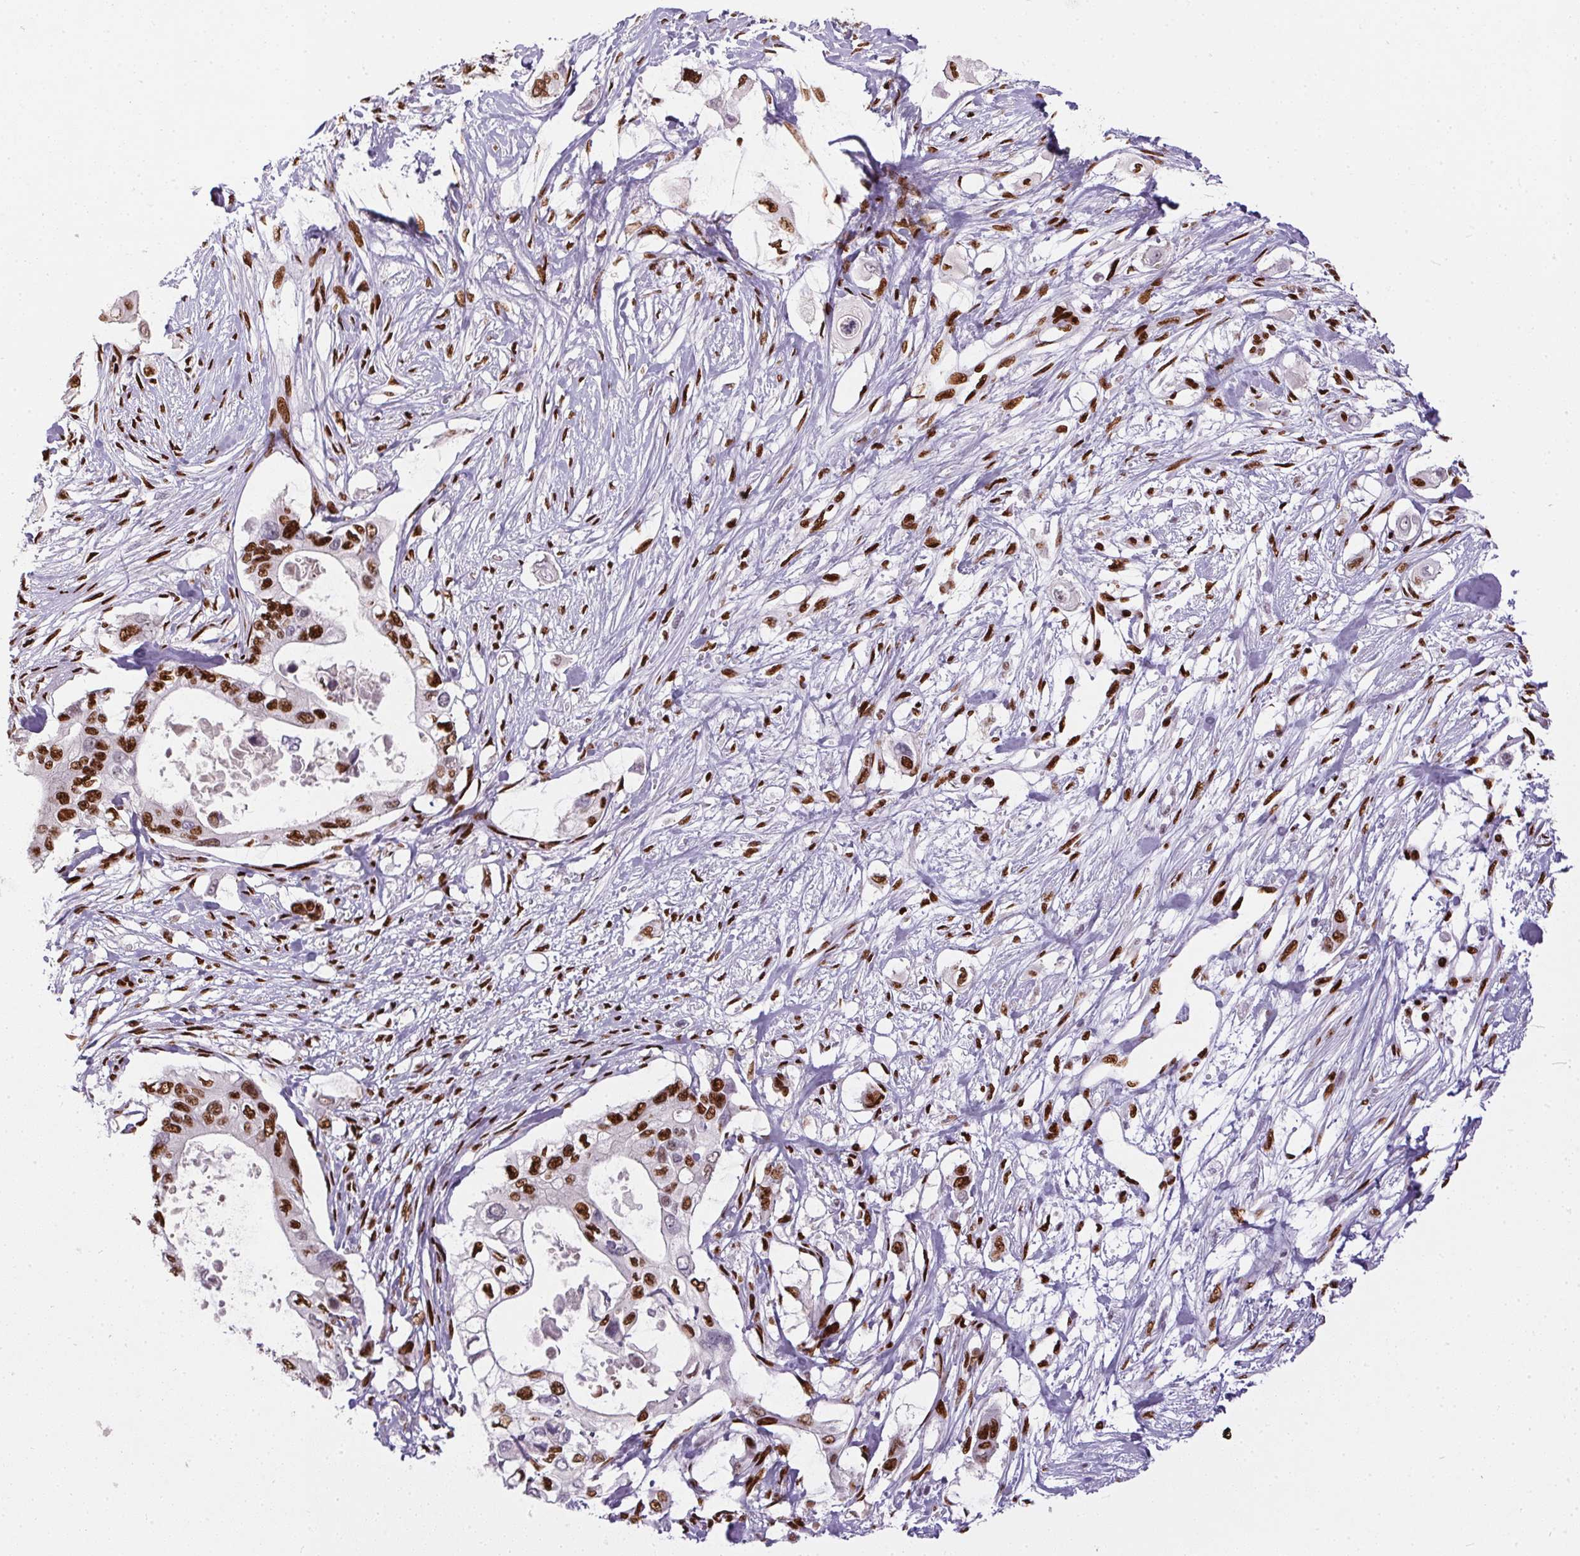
{"staining": {"intensity": "strong", "quantity": ">75%", "location": "nuclear"}, "tissue": "pancreatic cancer", "cell_type": "Tumor cells", "image_type": "cancer", "snomed": [{"axis": "morphology", "description": "Adenocarcinoma, NOS"}, {"axis": "topography", "description": "Pancreas"}], "caption": "Adenocarcinoma (pancreatic) stained with a brown dye exhibits strong nuclear positive expression in about >75% of tumor cells.", "gene": "PAGE3", "patient": {"sex": "female", "age": 63}}